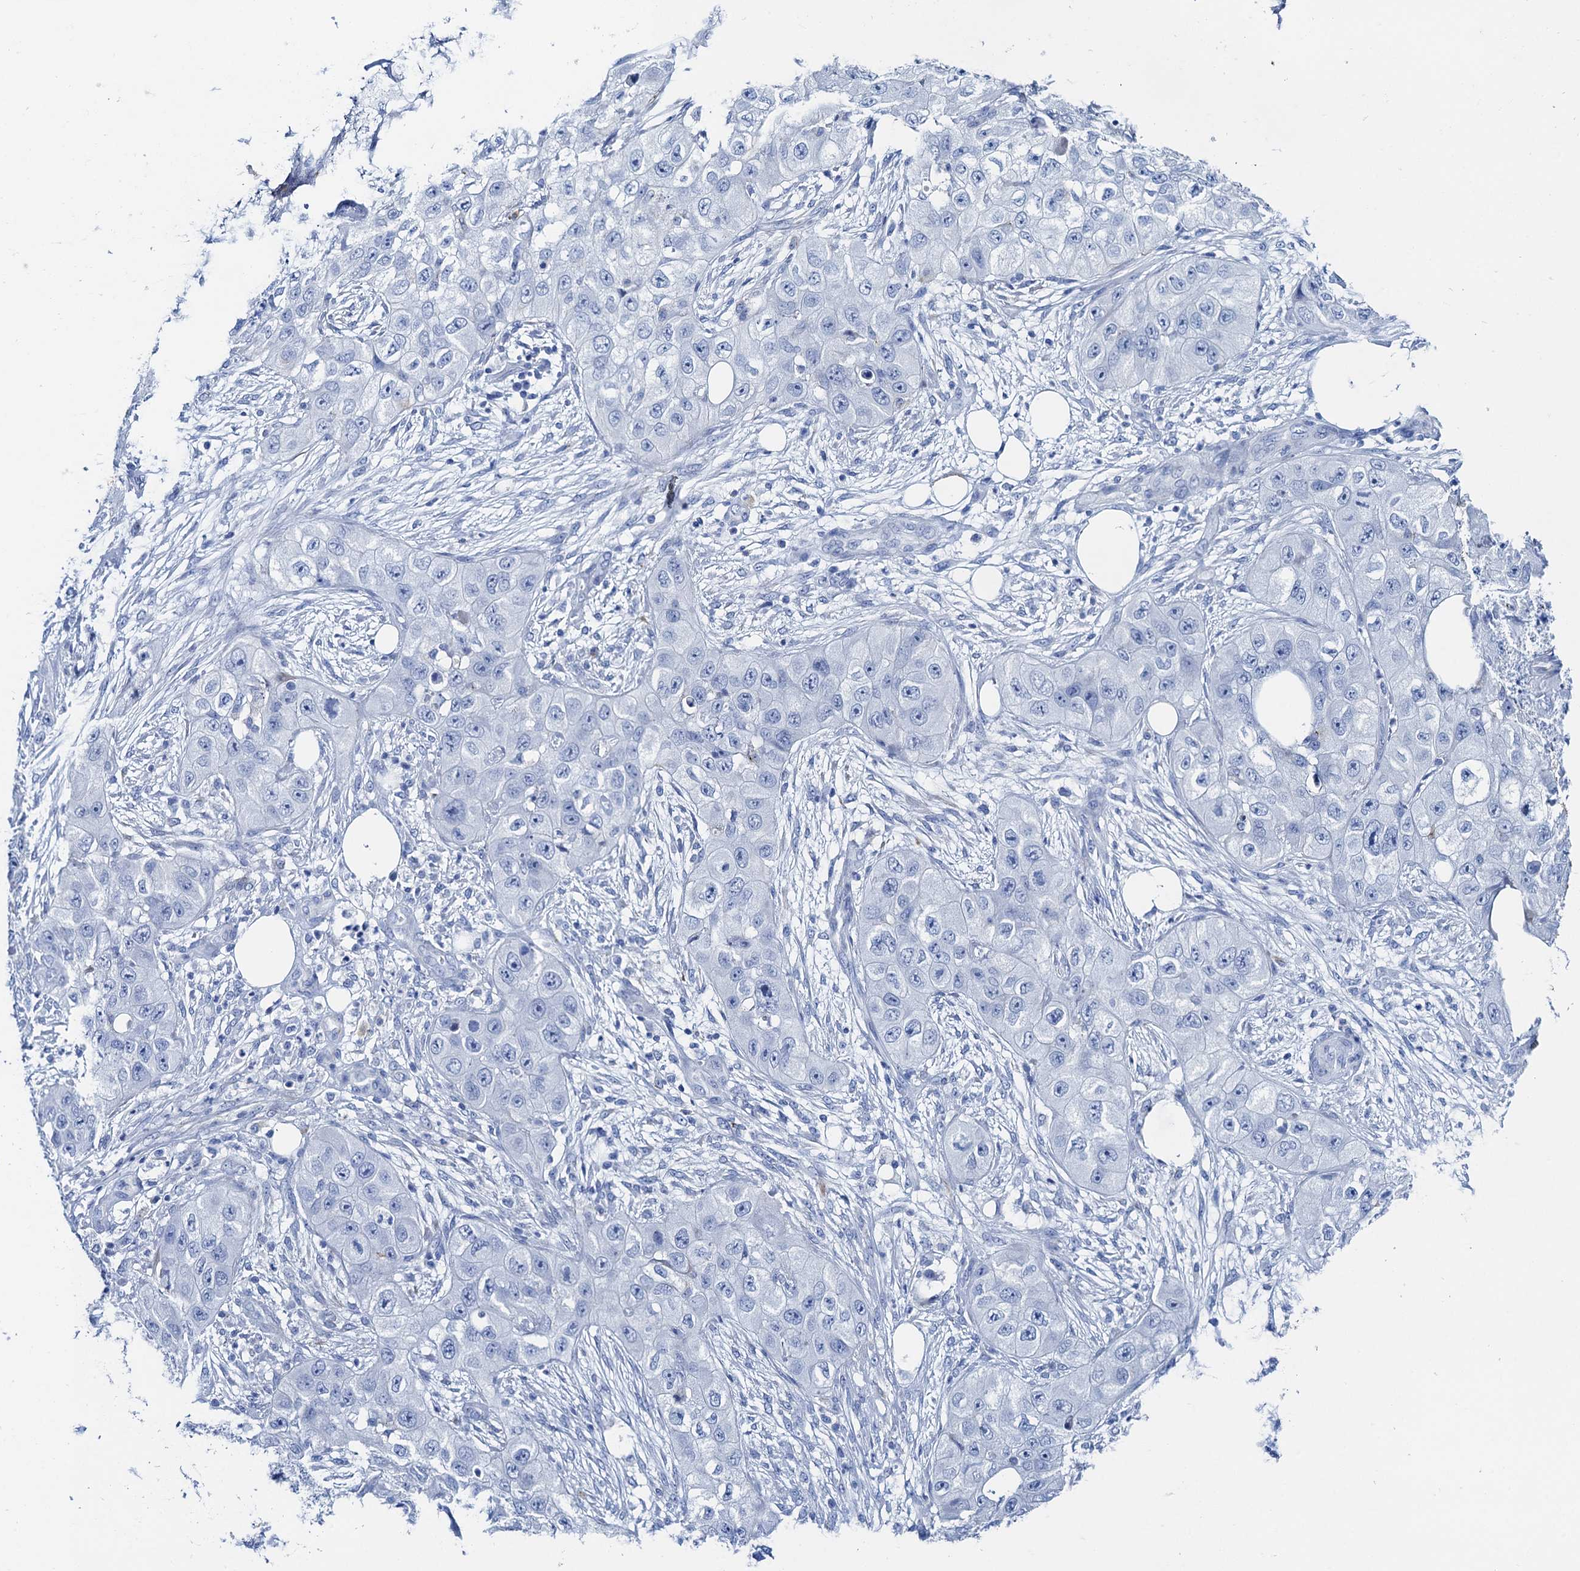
{"staining": {"intensity": "negative", "quantity": "none", "location": "none"}, "tissue": "skin cancer", "cell_type": "Tumor cells", "image_type": "cancer", "snomed": [{"axis": "morphology", "description": "Squamous cell carcinoma, NOS"}, {"axis": "topography", "description": "Skin"}, {"axis": "topography", "description": "Subcutis"}], "caption": "The photomicrograph reveals no staining of tumor cells in skin cancer (squamous cell carcinoma).", "gene": "NLRP10", "patient": {"sex": "male", "age": 73}}